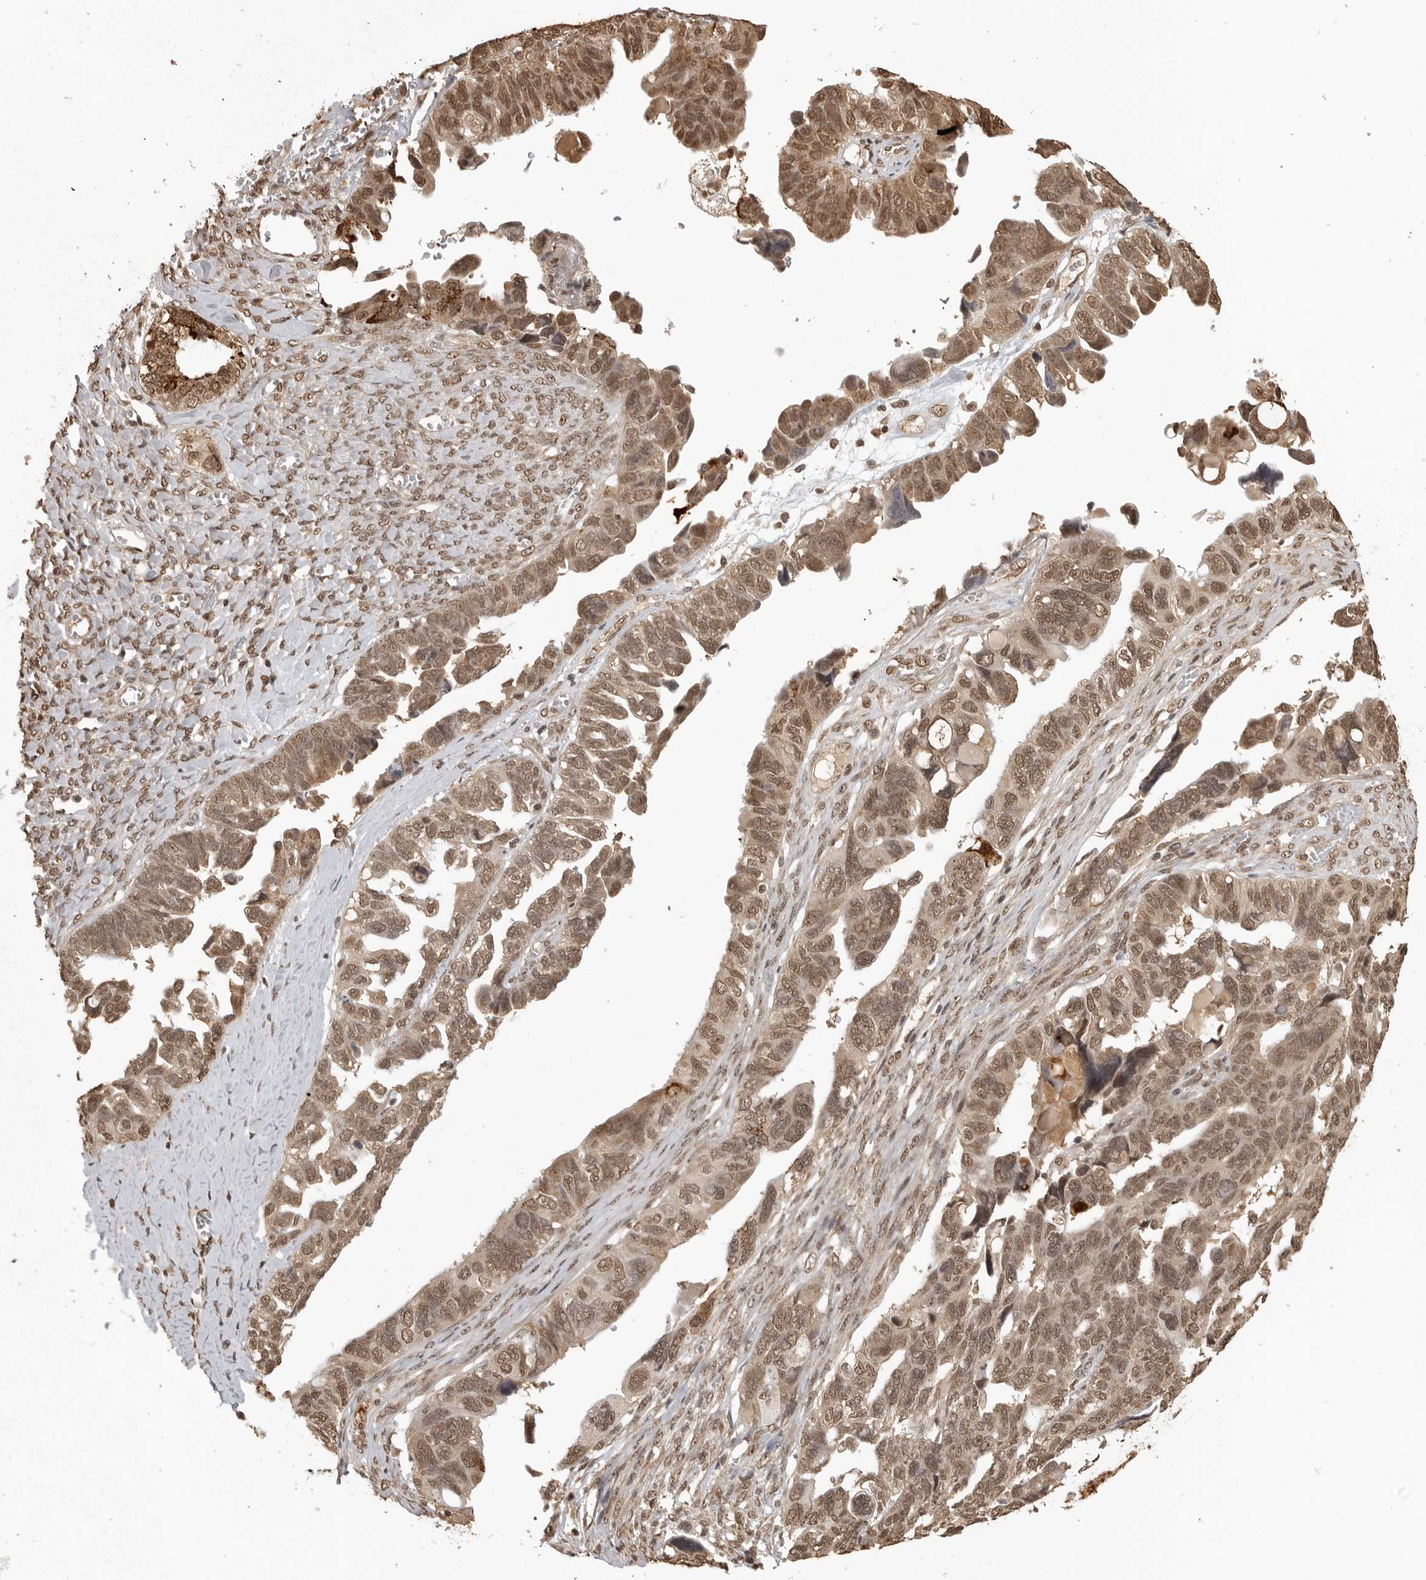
{"staining": {"intensity": "moderate", "quantity": ">75%", "location": "nuclear"}, "tissue": "ovarian cancer", "cell_type": "Tumor cells", "image_type": "cancer", "snomed": [{"axis": "morphology", "description": "Cystadenocarcinoma, serous, NOS"}, {"axis": "topography", "description": "Ovary"}], "caption": "Brown immunohistochemical staining in human ovarian cancer shows moderate nuclear expression in about >75% of tumor cells.", "gene": "CLOCK", "patient": {"sex": "female", "age": 79}}